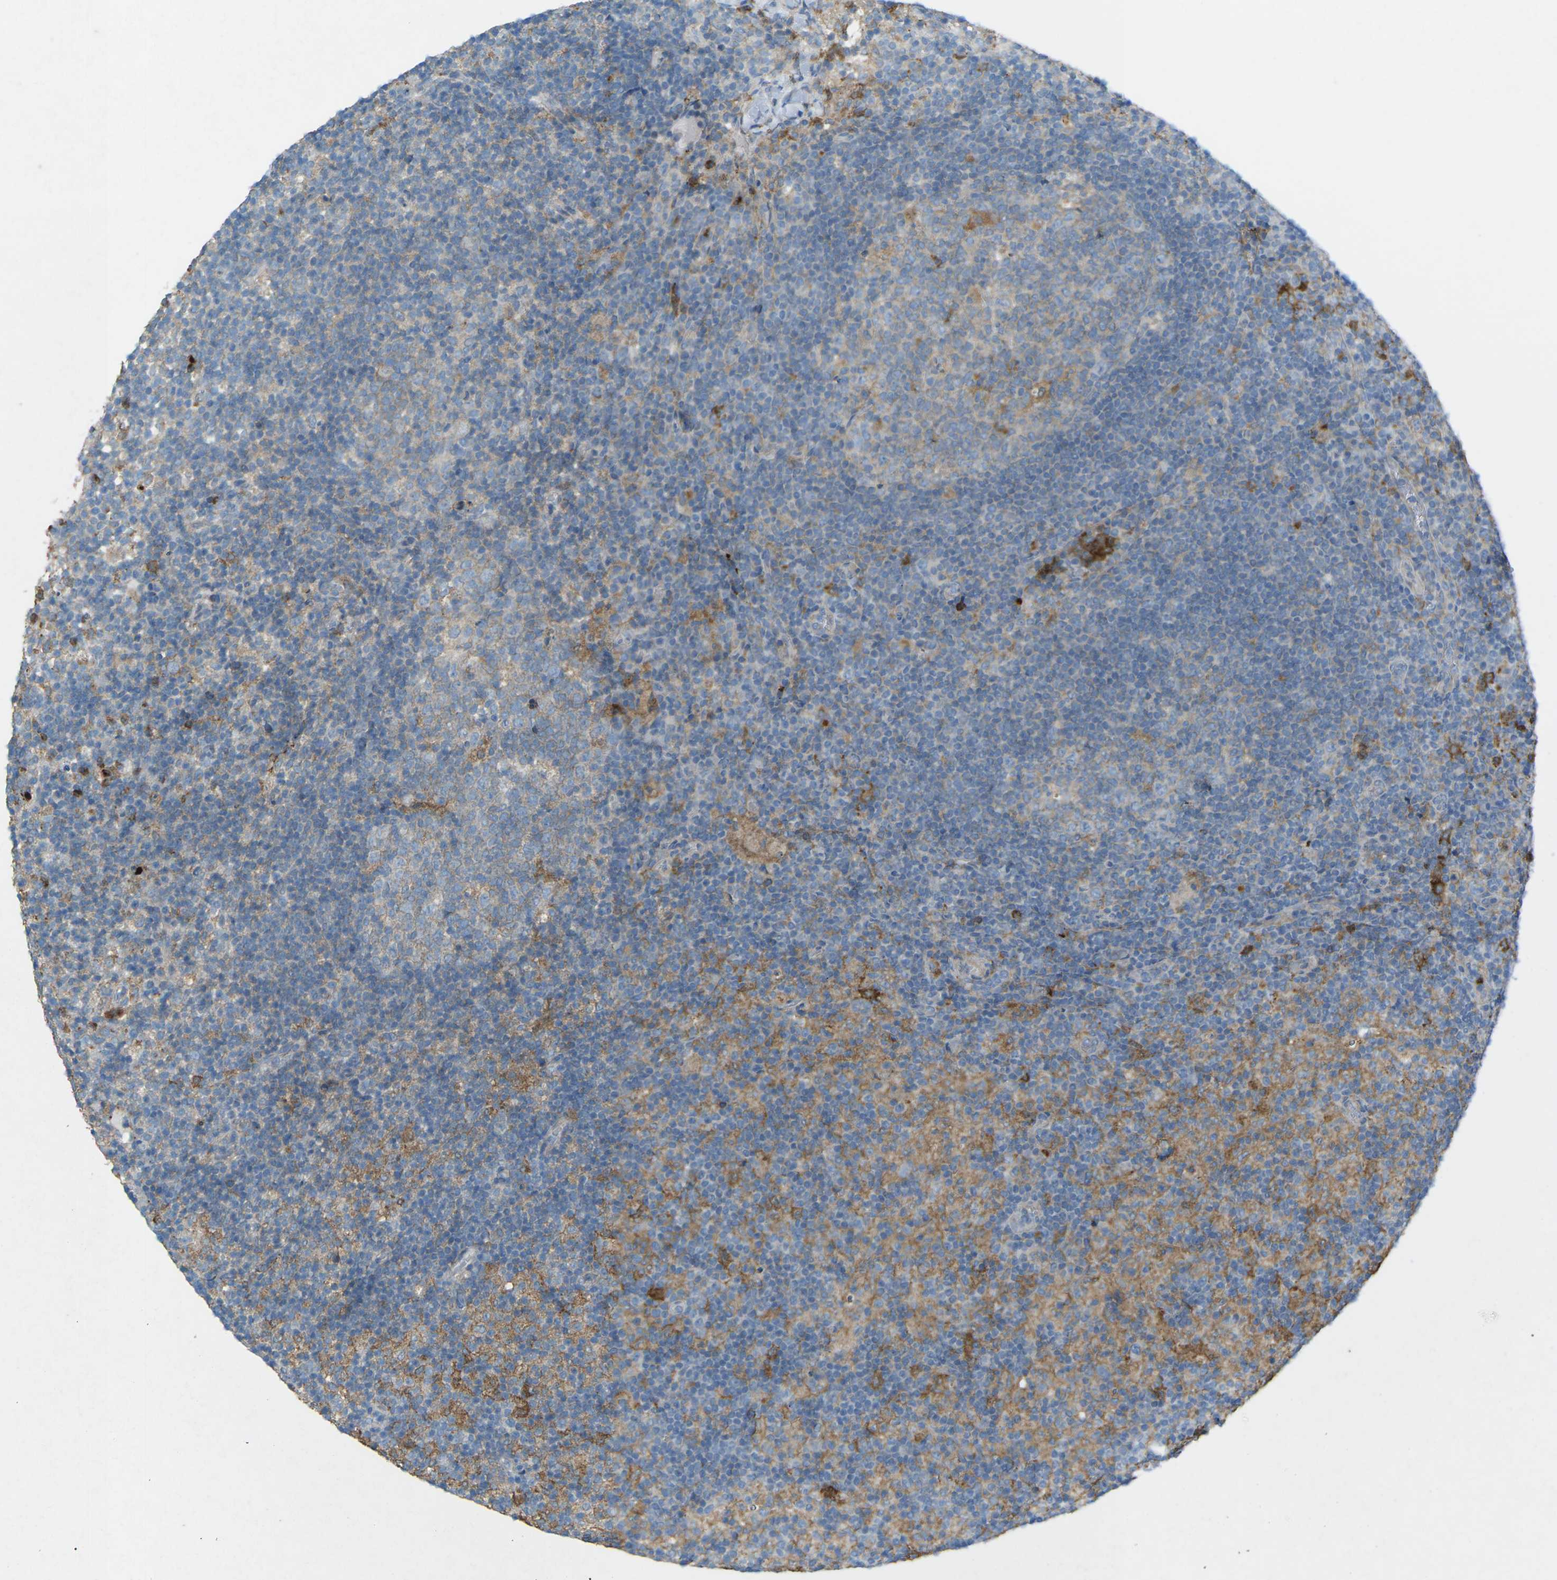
{"staining": {"intensity": "weak", "quantity": "25%-75%", "location": "cytoplasmic/membranous"}, "tissue": "lymph node", "cell_type": "Germinal center cells", "image_type": "normal", "snomed": [{"axis": "morphology", "description": "Normal tissue, NOS"}, {"axis": "morphology", "description": "Inflammation, NOS"}, {"axis": "topography", "description": "Lymph node"}], "caption": "Lymph node stained for a protein shows weak cytoplasmic/membranous positivity in germinal center cells.", "gene": "STK11", "patient": {"sex": "male", "age": 55}}